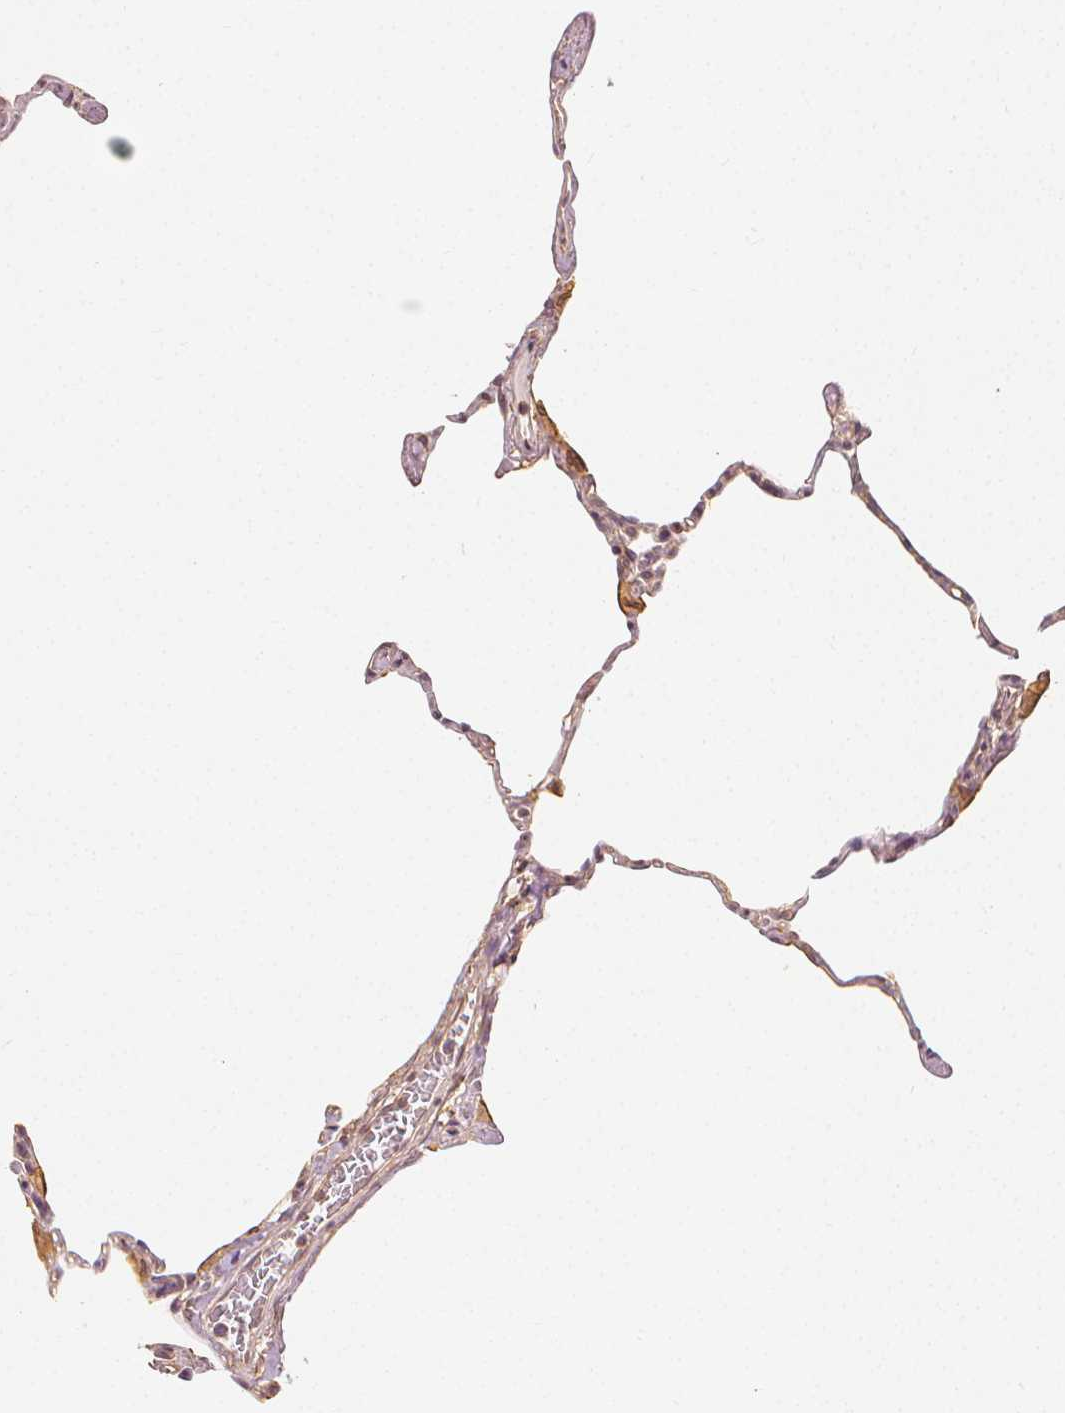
{"staining": {"intensity": "weak", "quantity": "25%-75%", "location": "cytoplasmic/membranous"}, "tissue": "lung", "cell_type": "Alveolar cells", "image_type": "normal", "snomed": [{"axis": "morphology", "description": "Normal tissue, NOS"}, {"axis": "topography", "description": "Lung"}], "caption": "This micrograph reveals normal lung stained with immunohistochemistry to label a protein in brown. The cytoplasmic/membranous of alveolar cells show weak positivity for the protein. Nuclei are counter-stained blue.", "gene": "ARHGAP26", "patient": {"sex": "male", "age": 65}}